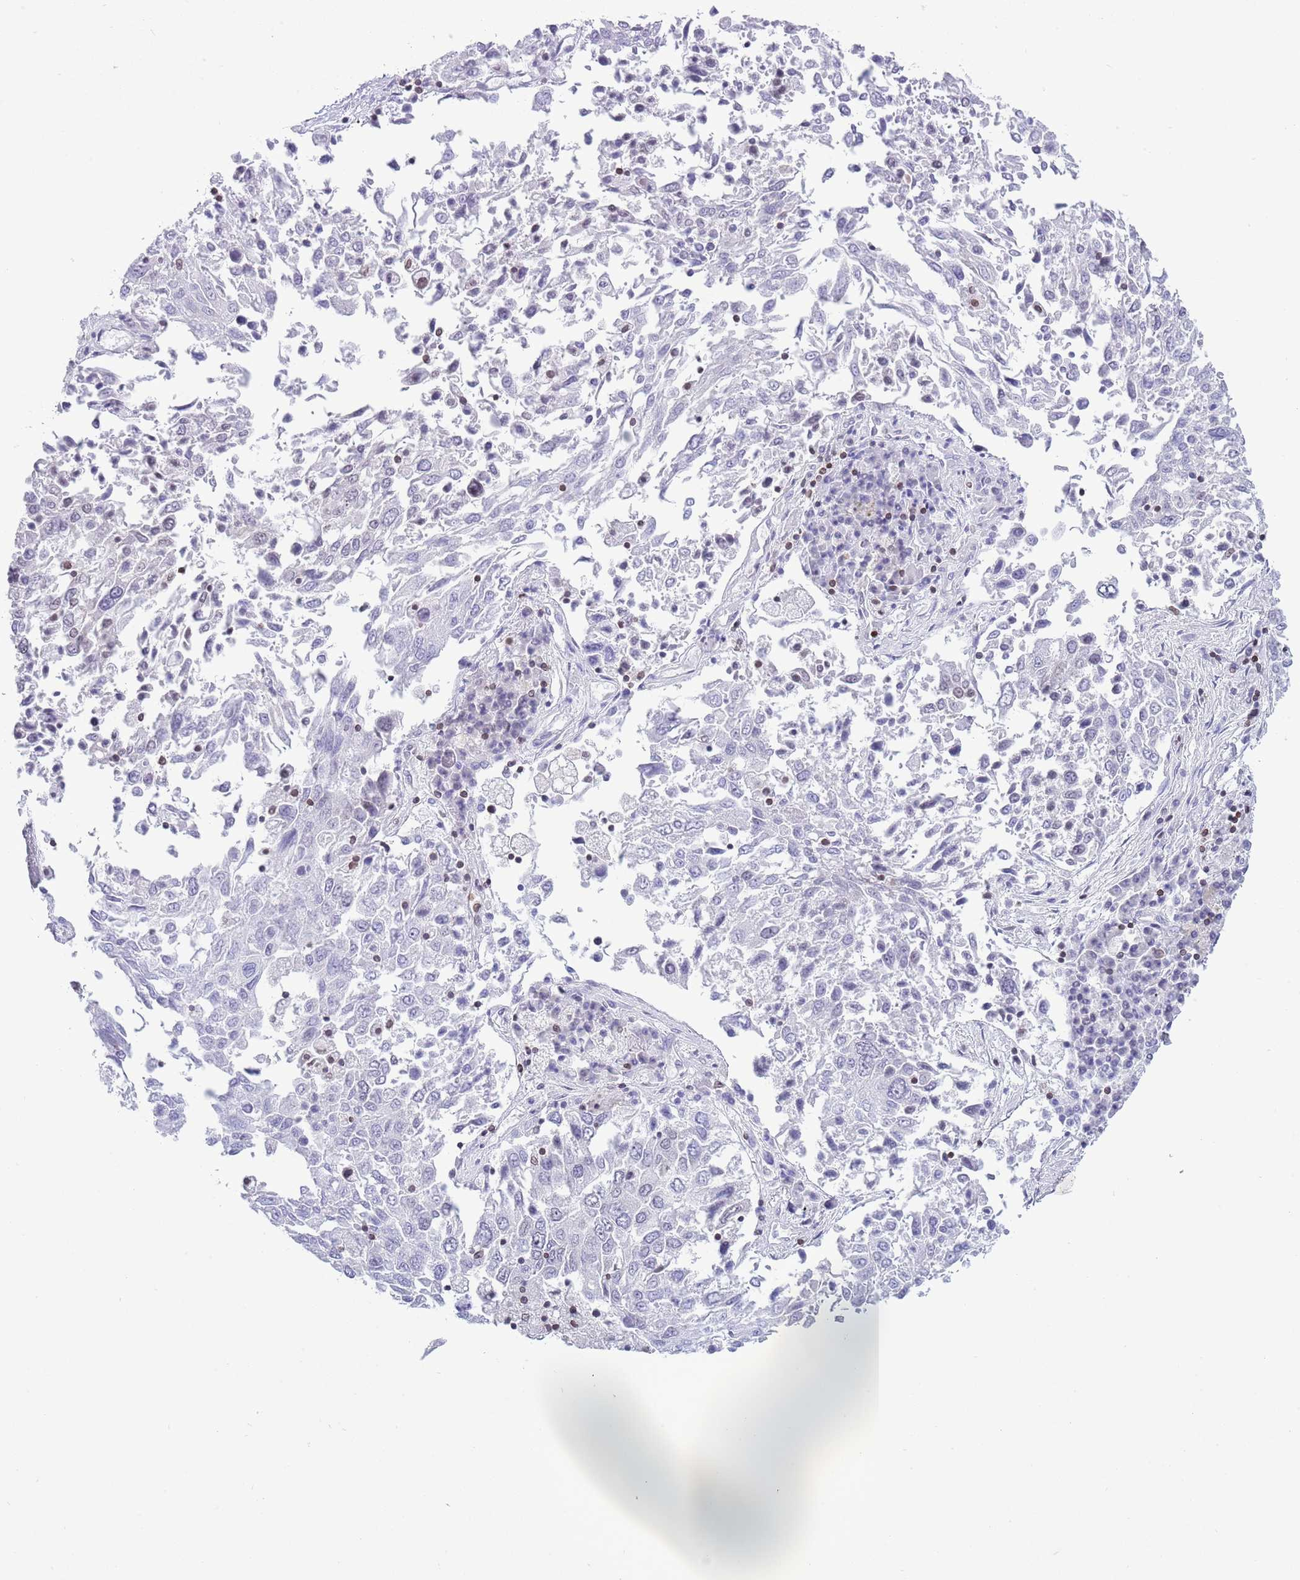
{"staining": {"intensity": "negative", "quantity": "none", "location": "none"}, "tissue": "lung cancer", "cell_type": "Tumor cells", "image_type": "cancer", "snomed": [{"axis": "morphology", "description": "Squamous cell carcinoma, NOS"}, {"axis": "topography", "description": "Lung"}], "caption": "Immunohistochemistry (IHC) image of neoplastic tissue: human lung cancer (squamous cell carcinoma) stained with DAB exhibits no significant protein expression in tumor cells. The staining was performed using DAB to visualize the protein expression in brown, while the nuclei were stained in blue with hematoxylin (Magnification: 20x).", "gene": "LBR", "patient": {"sex": "male", "age": 65}}